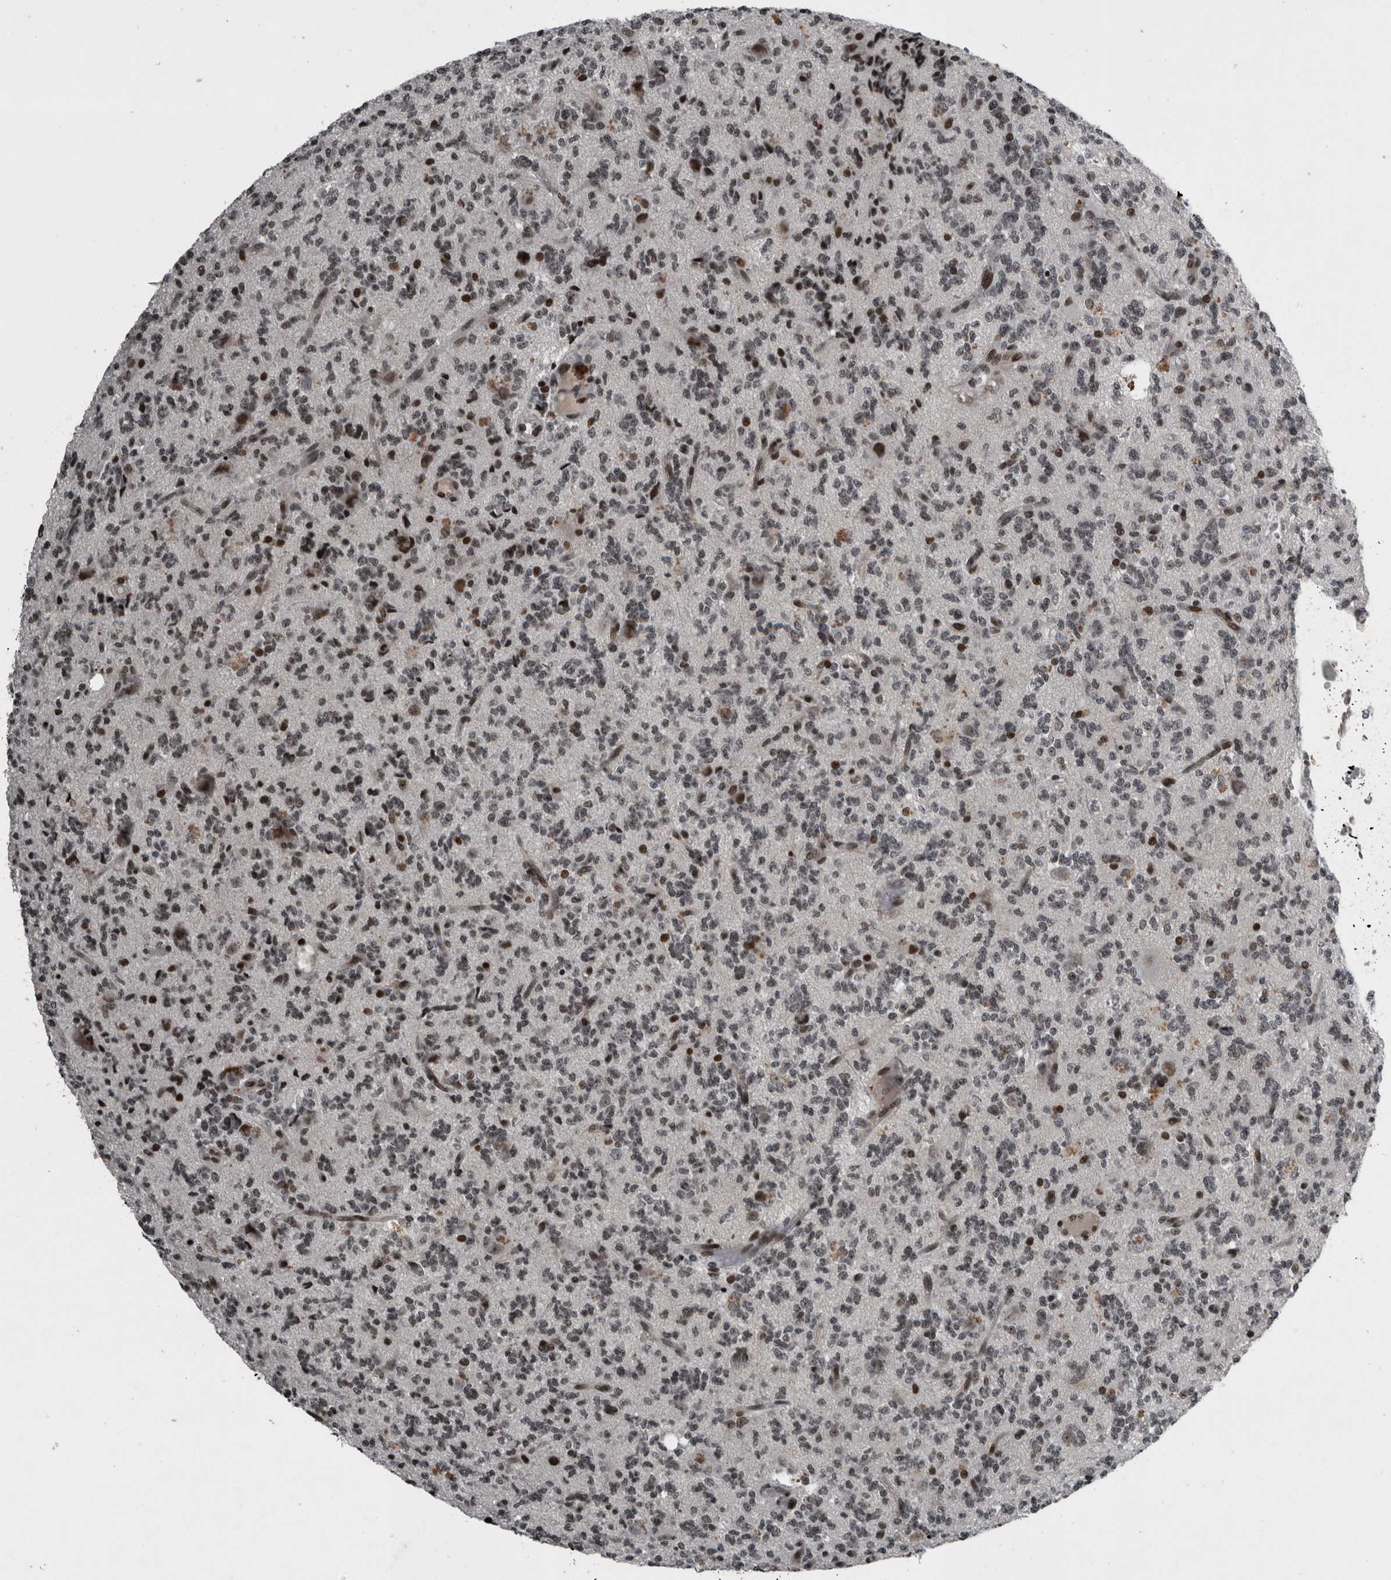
{"staining": {"intensity": "moderate", "quantity": "25%-75%", "location": "nuclear"}, "tissue": "glioma", "cell_type": "Tumor cells", "image_type": "cancer", "snomed": [{"axis": "morphology", "description": "Glioma, malignant, High grade"}, {"axis": "topography", "description": "Brain"}], "caption": "High-power microscopy captured an immunohistochemistry histopathology image of malignant glioma (high-grade), revealing moderate nuclear expression in approximately 25%-75% of tumor cells. (brown staining indicates protein expression, while blue staining denotes nuclei).", "gene": "UNC50", "patient": {"sex": "female", "age": 62}}